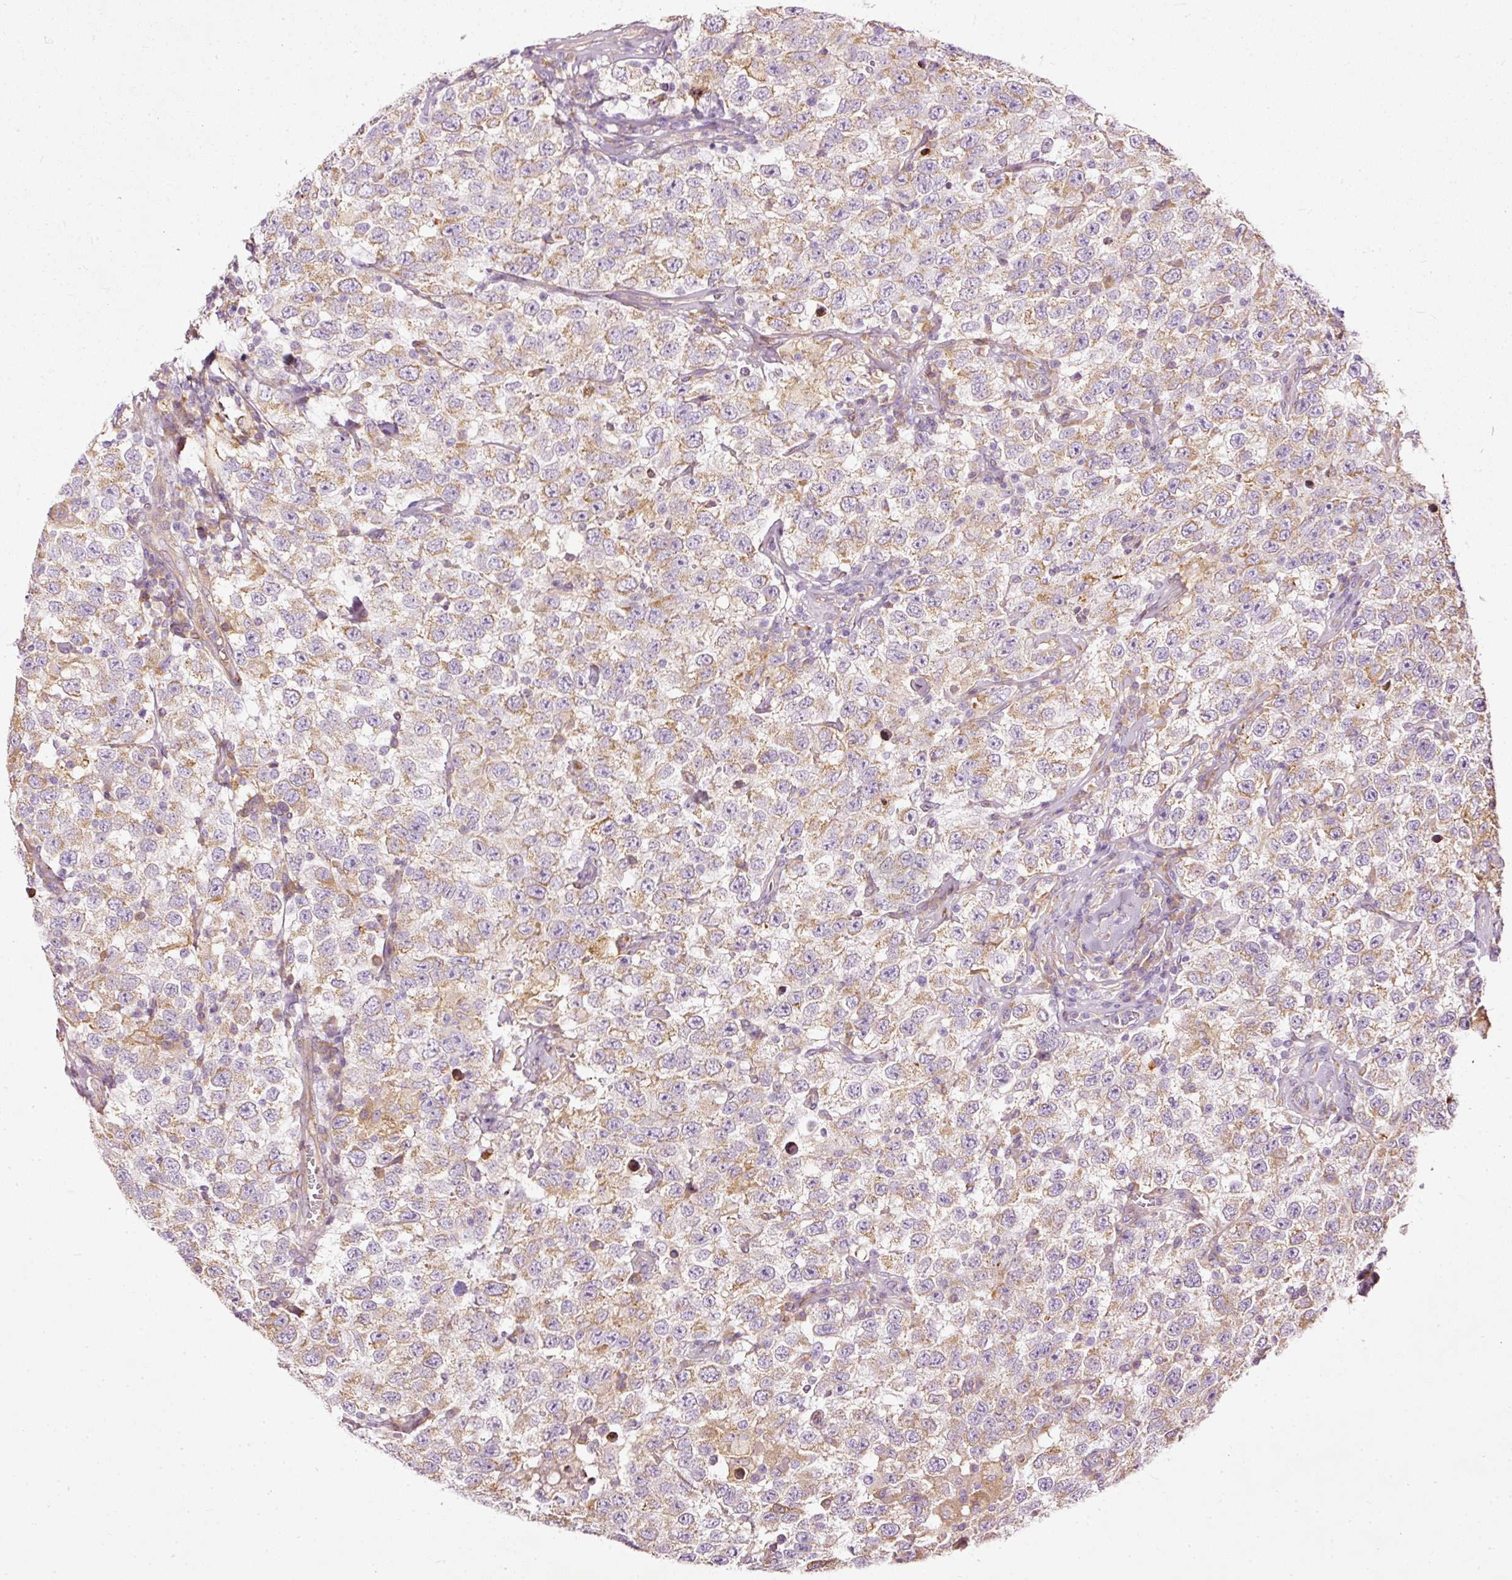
{"staining": {"intensity": "moderate", "quantity": "25%-75%", "location": "cytoplasmic/membranous"}, "tissue": "testis cancer", "cell_type": "Tumor cells", "image_type": "cancer", "snomed": [{"axis": "morphology", "description": "Seminoma, NOS"}, {"axis": "topography", "description": "Testis"}], "caption": "Human seminoma (testis) stained for a protein (brown) exhibits moderate cytoplasmic/membranous positive expression in approximately 25%-75% of tumor cells.", "gene": "PAQR9", "patient": {"sex": "male", "age": 41}}